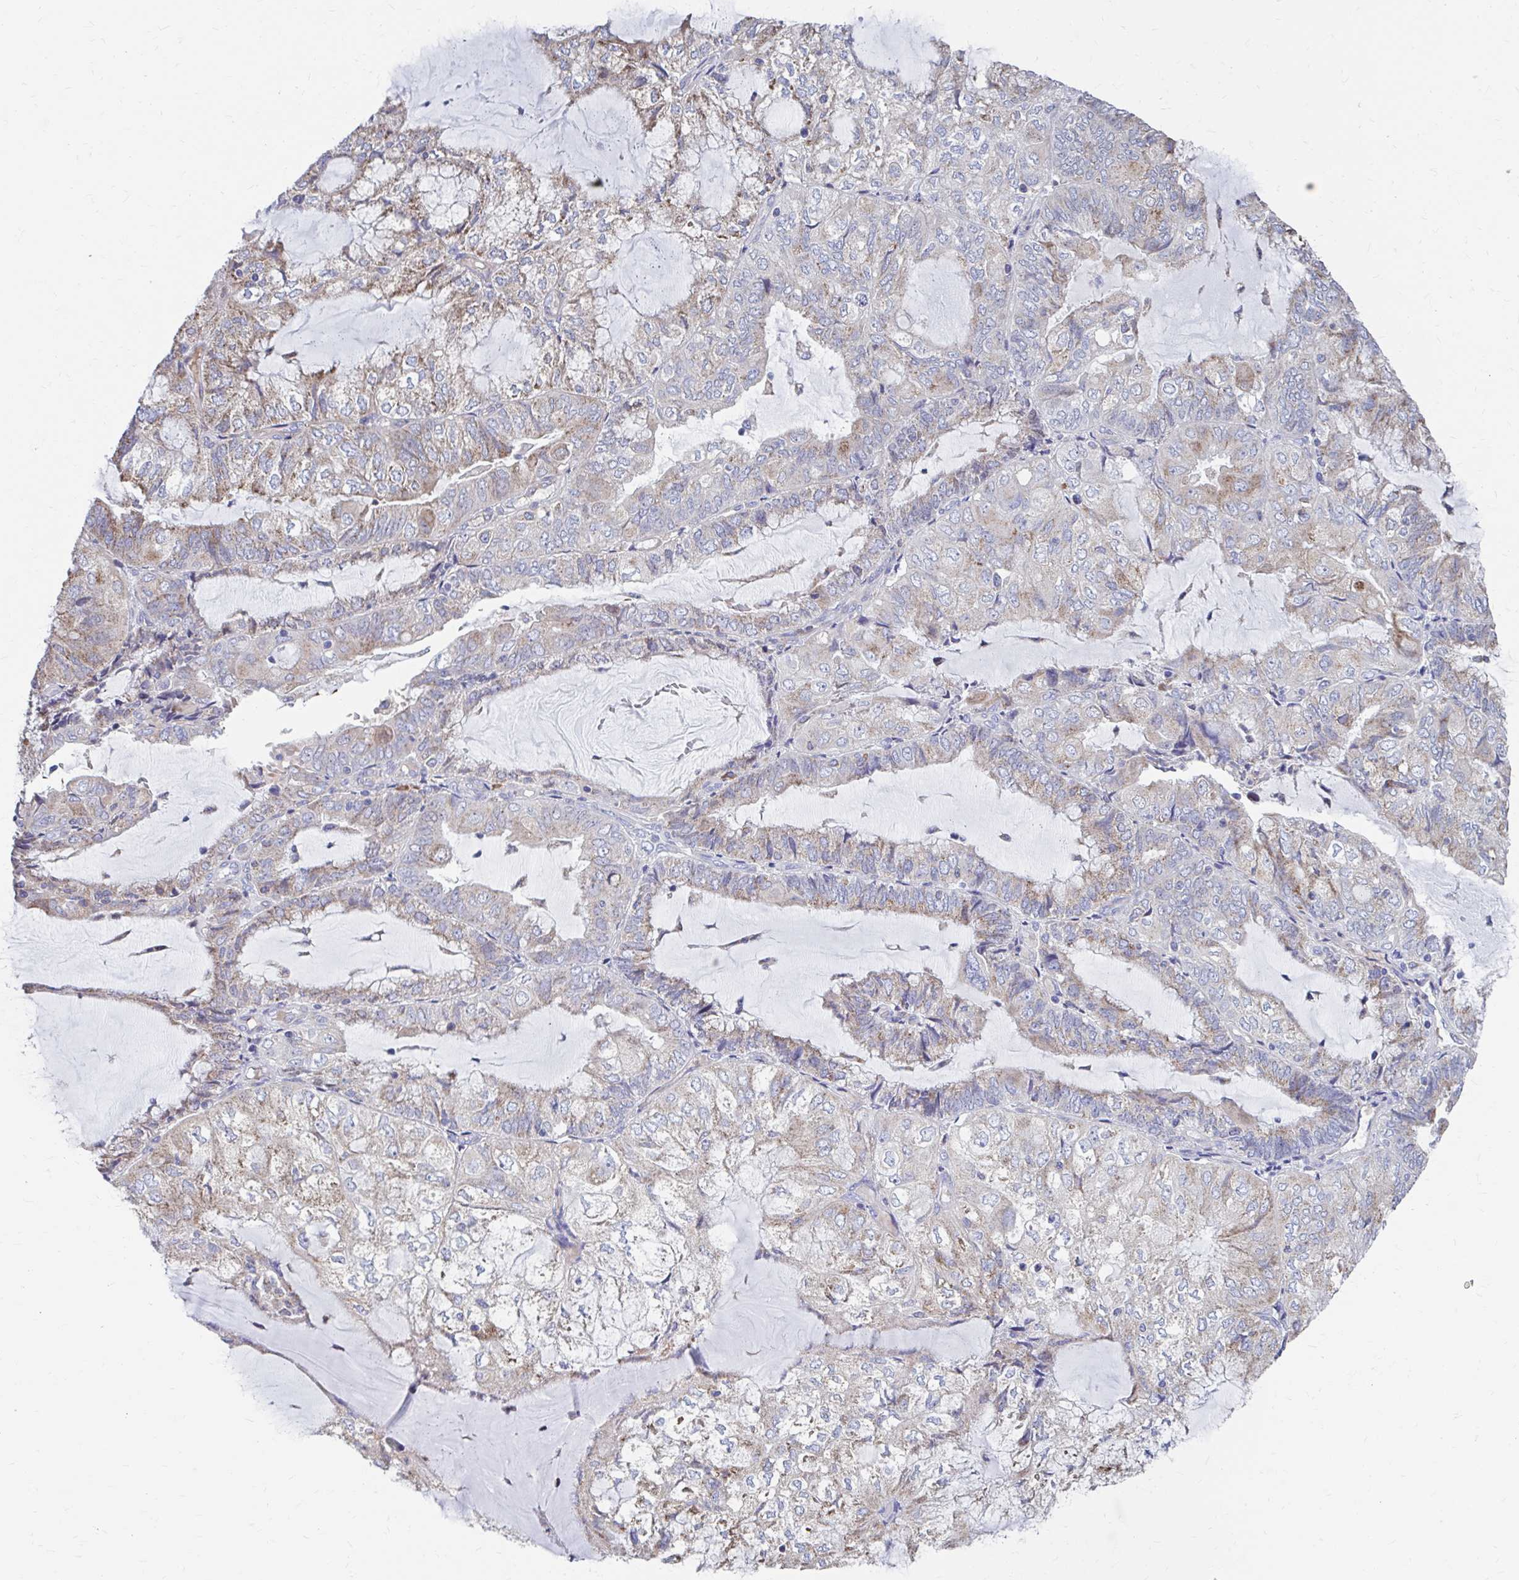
{"staining": {"intensity": "weak", "quantity": "25%-75%", "location": "cytoplasmic/membranous"}, "tissue": "endometrial cancer", "cell_type": "Tumor cells", "image_type": "cancer", "snomed": [{"axis": "morphology", "description": "Adenocarcinoma, NOS"}, {"axis": "topography", "description": "Endometrium"}], "caption": "Weak cytoplasmic/membranous protein positivity is present in approximately 25%-75% of tumor cells in endometrial adenocarcinoma. The staining is performed using DAB (3,3'-diaminobenzidine) brown chromogen to label protein expression. The nuclei are counter-stained blue using hematoxylin.", "gene": "FKBP2", "patient": {"sex": "female", "age": 81}}